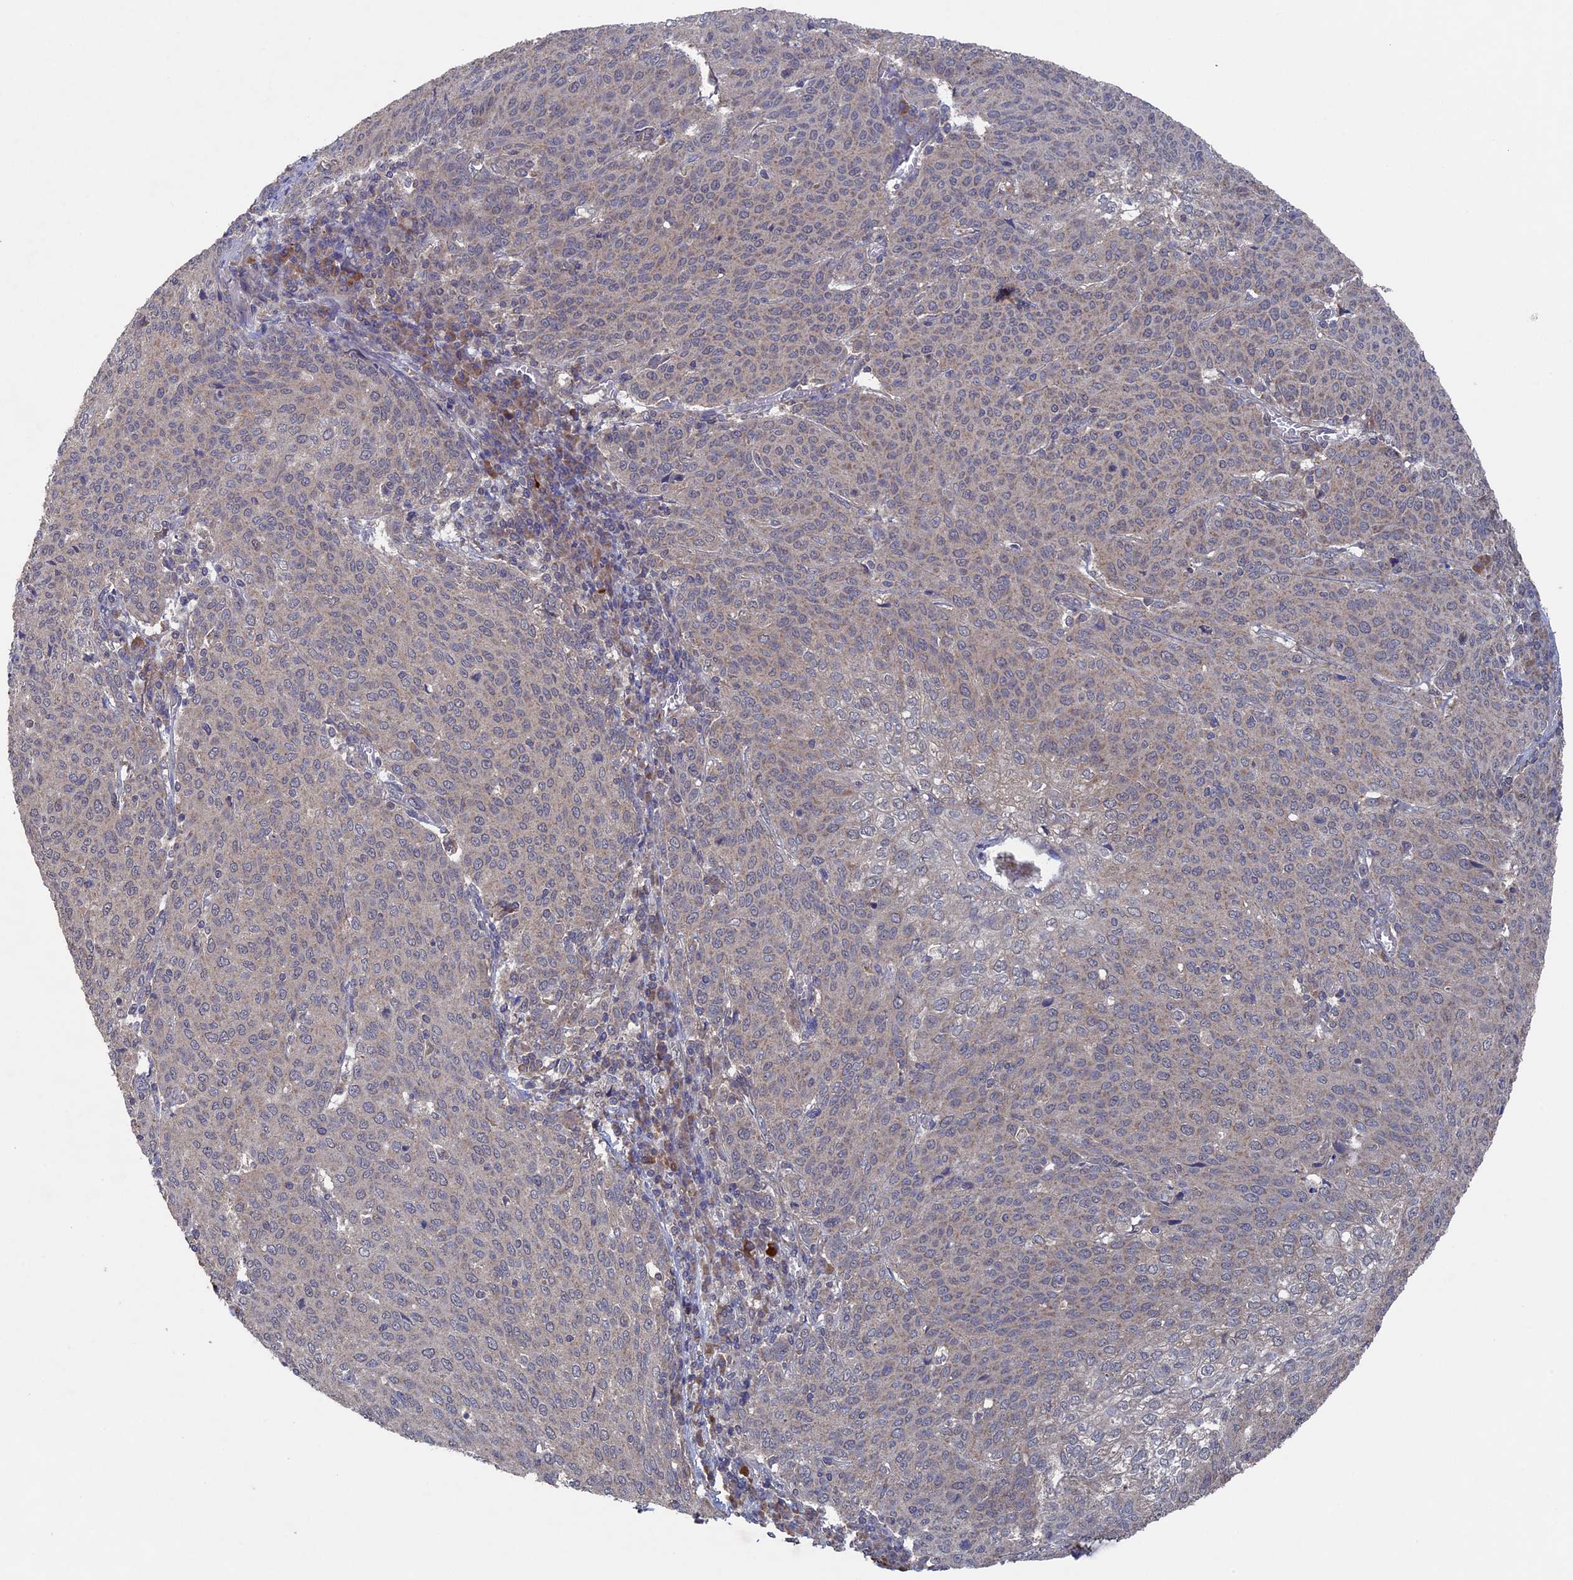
{"staining": {"intensity": "negative", "quantity": "none", "location": "none"}, "tissue": "cervical cancer", "cell_type": "Tumor cells", "image_type": "cancer", "snomed": [{"axis": "morphology", "description": "Squamous cell carcinoma, NOS"}, {"axis": "topography", "description": "Cervix"}], "caption": "Tumor cells are negative for brown protein staining in cervical squamous cell carcinoma.", "gene": "RAB15", "patient": {"sex": "female", "age": 46}}